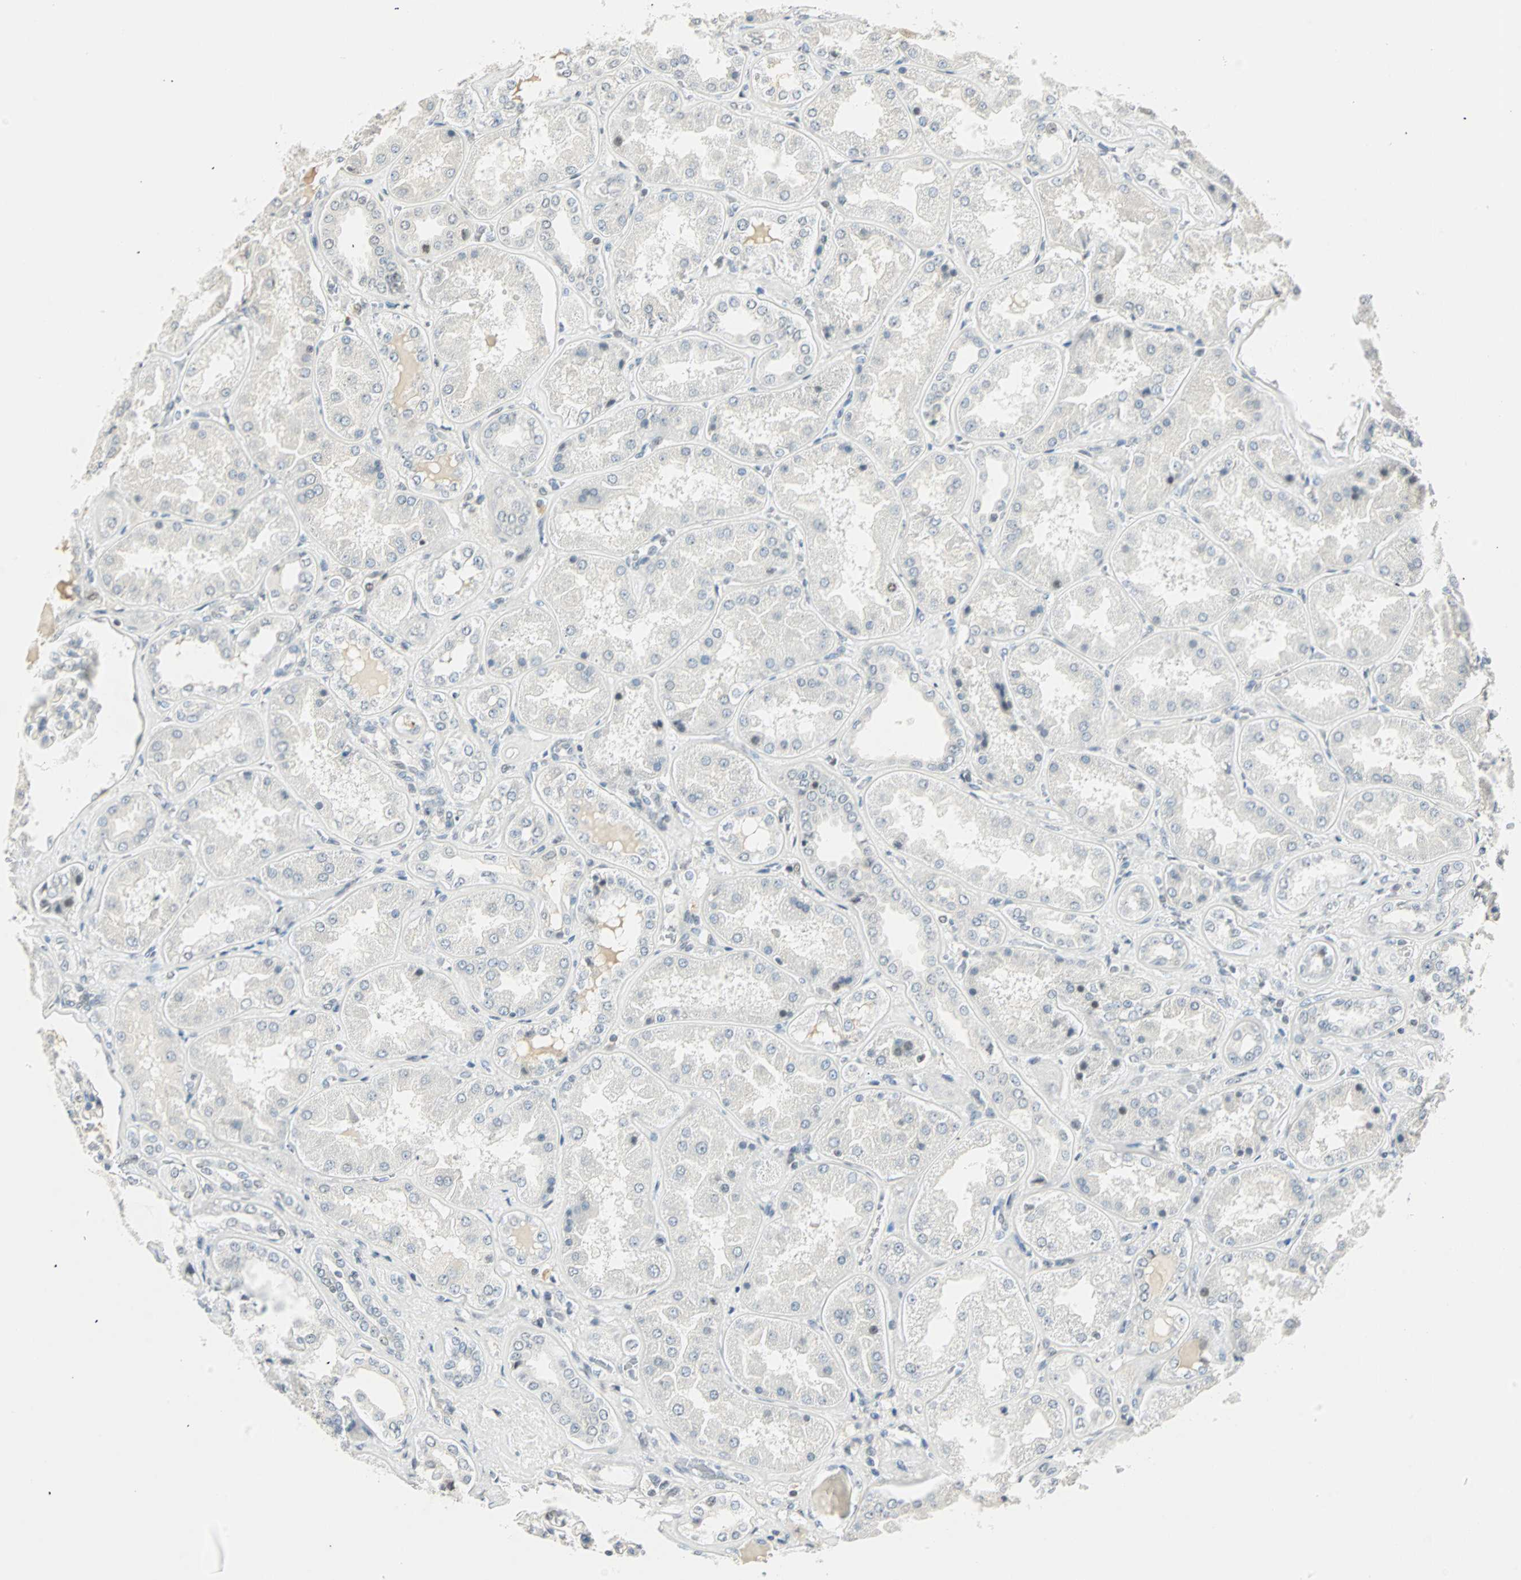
{"staining": {"intensity": "weak", "quantity": "<25%", "location": "nuclear"}, "tissue": "kidney", "cell_type": "Cells in glomeruli", "image_type": "normal", "snomed": [{"axis": "morphology", "description": "Normal tissue, NOS"}, {"axis": "topography", "description": "Kidney"}], "caption": "Immunohistochemical staining of unremarkable kidney reveals no significant staining in cells in glomeruli.", "gene": "SMAD3", "patient": {"sex": "female", "age": 56}}